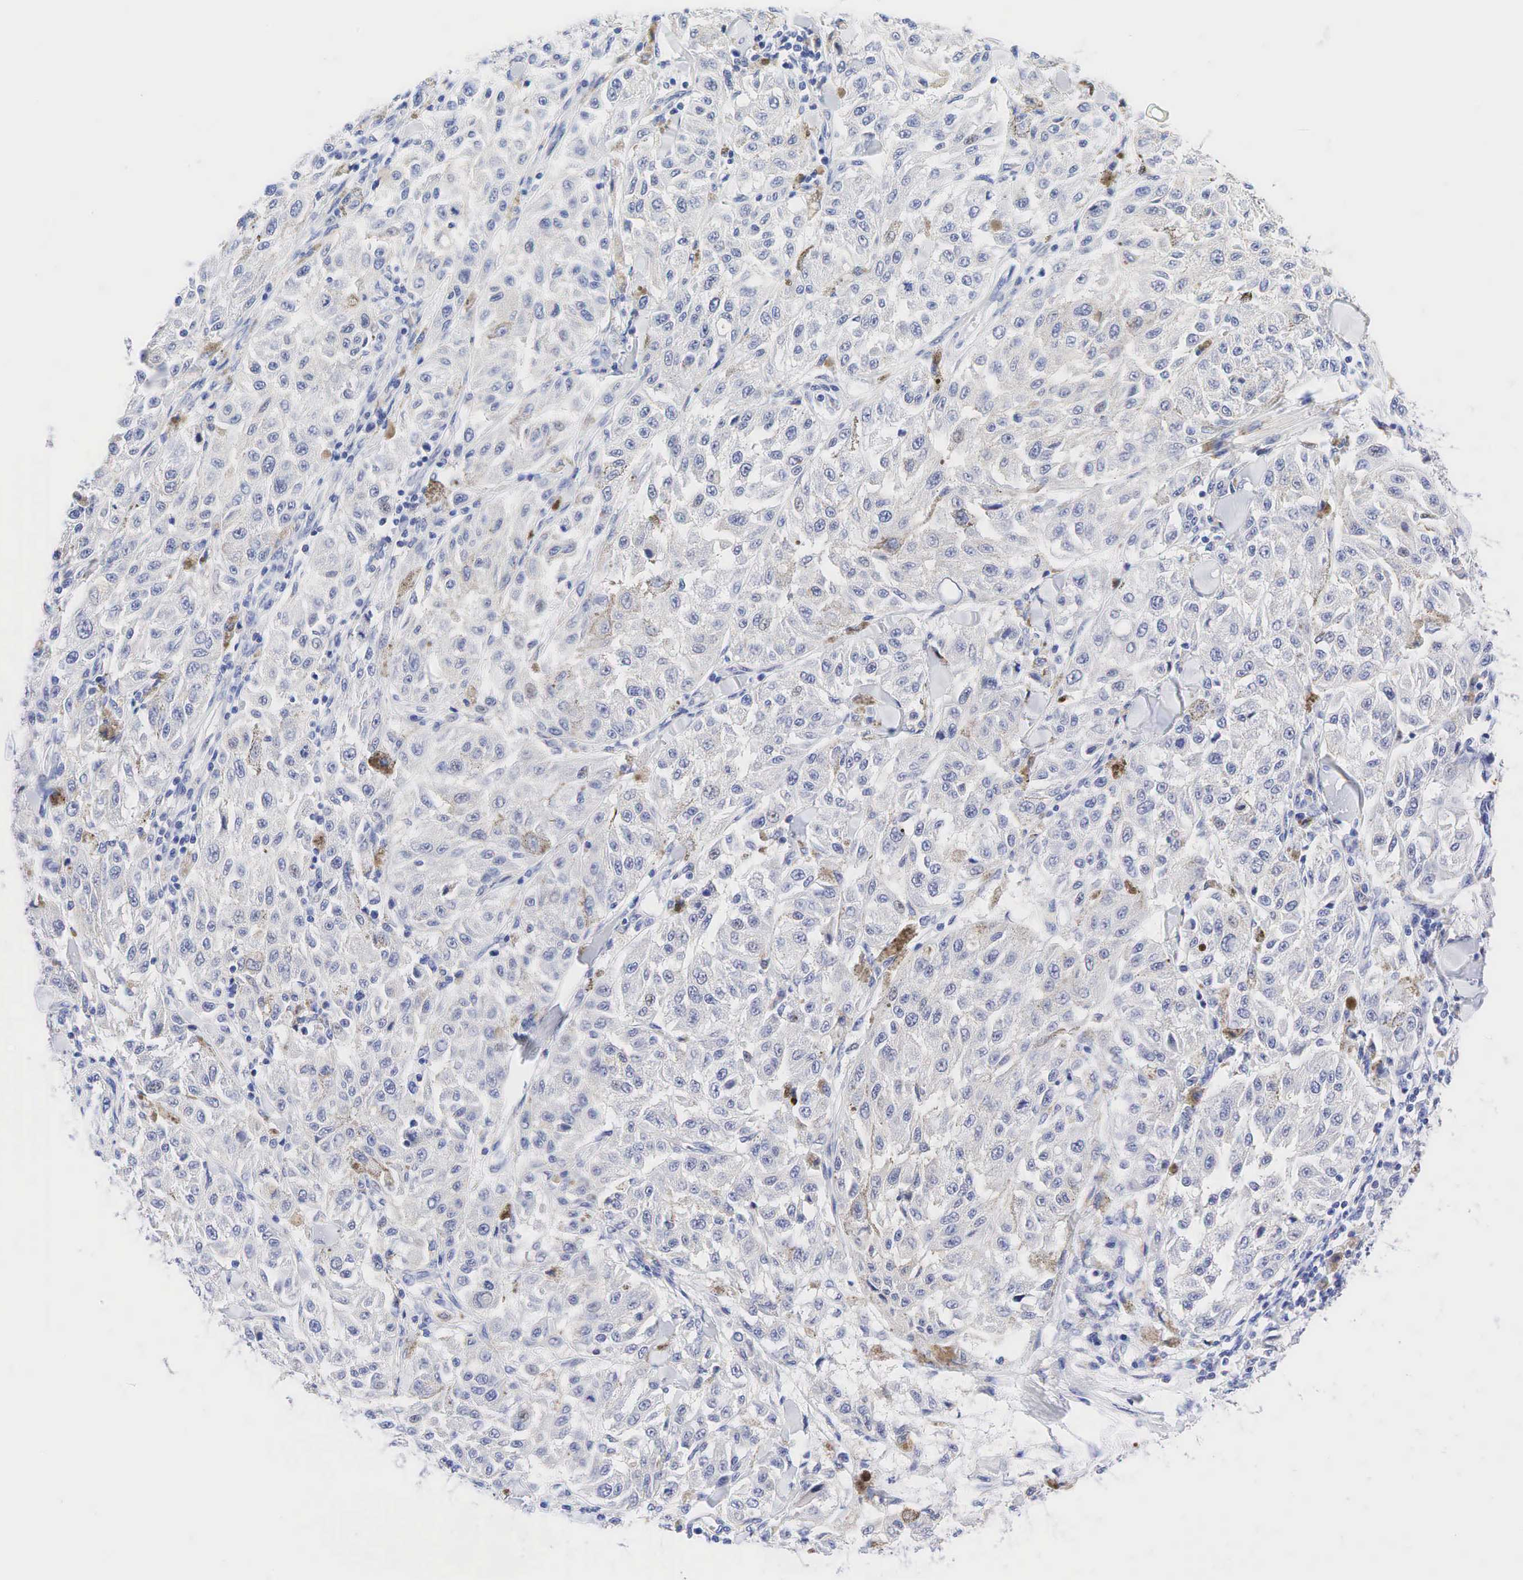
{"staining": {"intensity": "weak", "quantity": "25%-75%", "location": "cytoplasmic/membranous"}, "tissue": "melanoma", "cell_type": "Tumor cells", "image_type": "cancer", "snomed": [{"axis": "morphology", "description": "Malignant melanoma, NOS"}, {"axis": "topography", "description": "Skin"}], "caption": "An immunohistochemistry (IHC) image of neoplastic tissue is shown. Protein staining in brown shows weak cytoplasmic/membranous positivity in melanoma within tumor cells. (Brightfield microscopy of DAB IHC at high magnification).", "gene": "AR", "patient": {"sex": "female", "age": 64}}